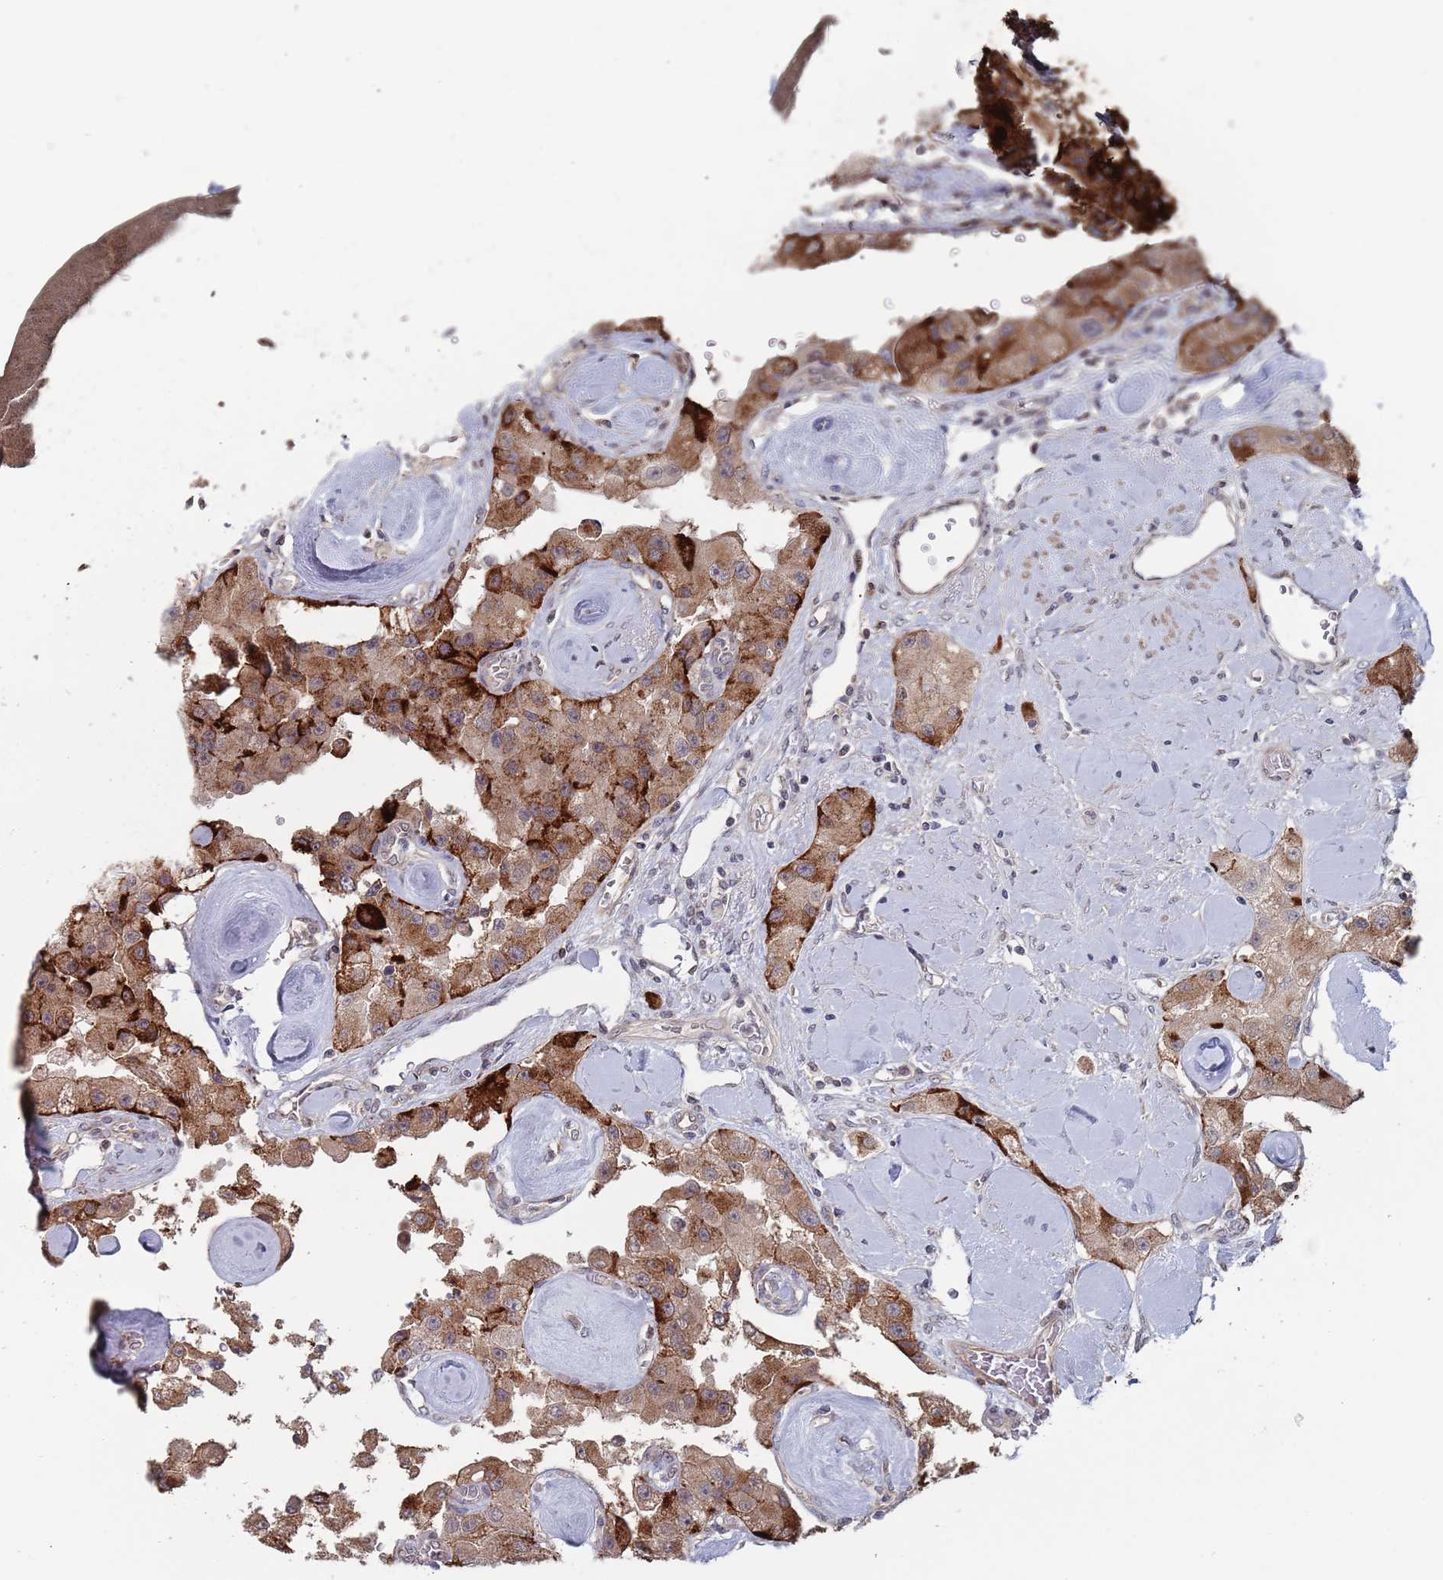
{"staining": {"intensity": "strong", "quantity": "25%-75%", "location": "cytoplasmic/membranous"}, "tissue": "carcinoid", "cell_type": "Tumor cells", "image_type": "cancer", "snomed": [{"axis": "morphology", "description": "Carcinoid, malignant, NOS"}, {"axis": "topography", "description": "Pancreas"}], "caption": "Strong cytoplasmic/membranous protein positivity is appreciated in about 25%-75% of tumor cells in malignant carcinoid.", "gene": "DGKD", "patient": {"sex": "male", "age": 41}}